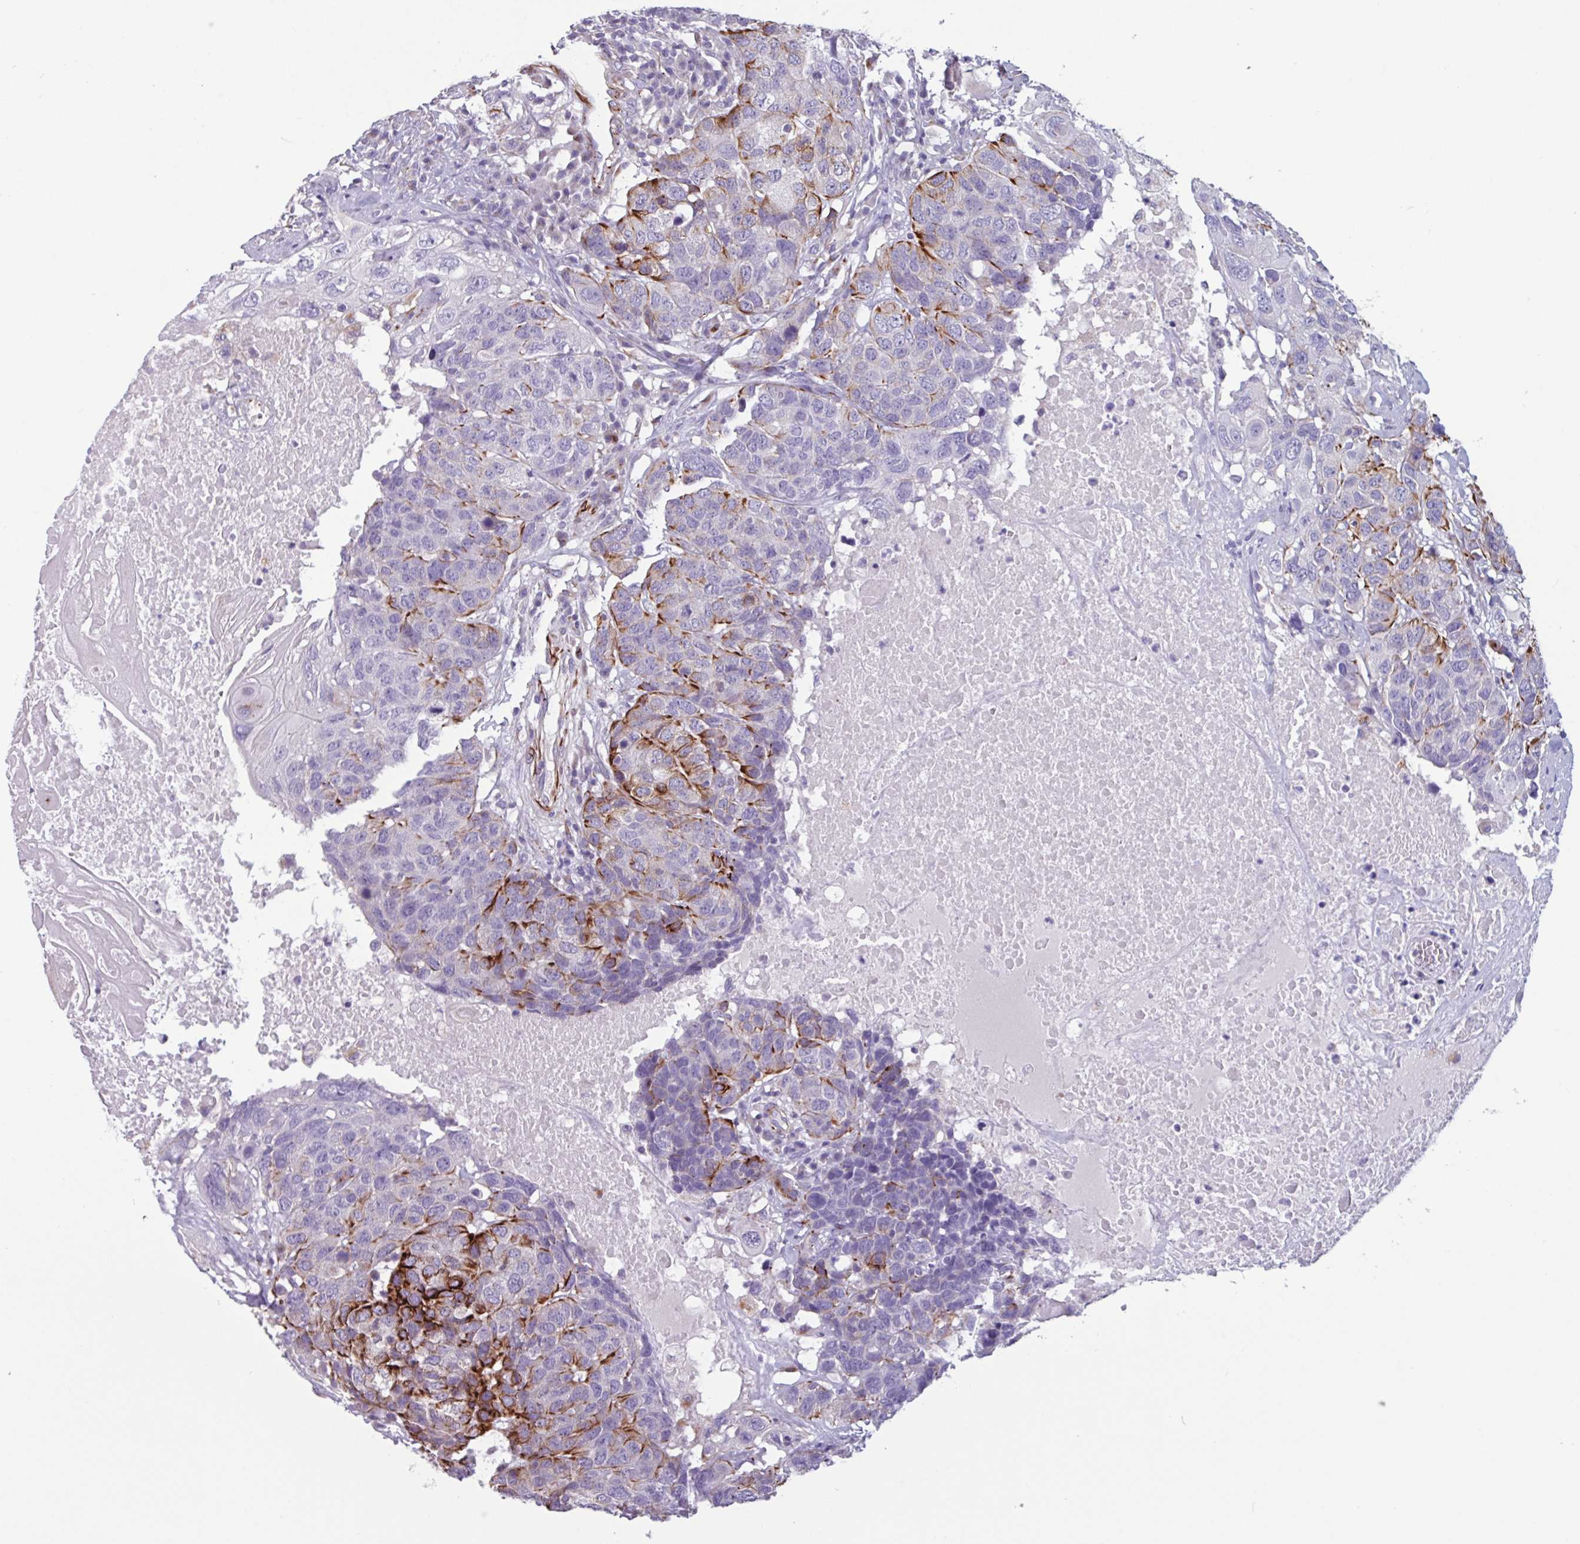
{"staining": {"intensity": "strong", "quantity": "<25%", "location": "cytoplasmic/membranous"}, "tissue": "head and neck cancer", "cell_type": "Tumor cells", "image_type": "cancer", "snomed": [{"axis": "morphology", "description": "Squamous cell carcinoma, NOS"}, {"axis": "topography", "description": "Head-Neck"}], "caption": "Immunohistochemistry (DAB) staining of human squamous cell carcinoma (head and neck) shows strong cytoplasmic/membranous protein positivity in approximately <25% of tumor cells.", "gene": "BTD", "patient": {"sex": "male", "age": 66}}